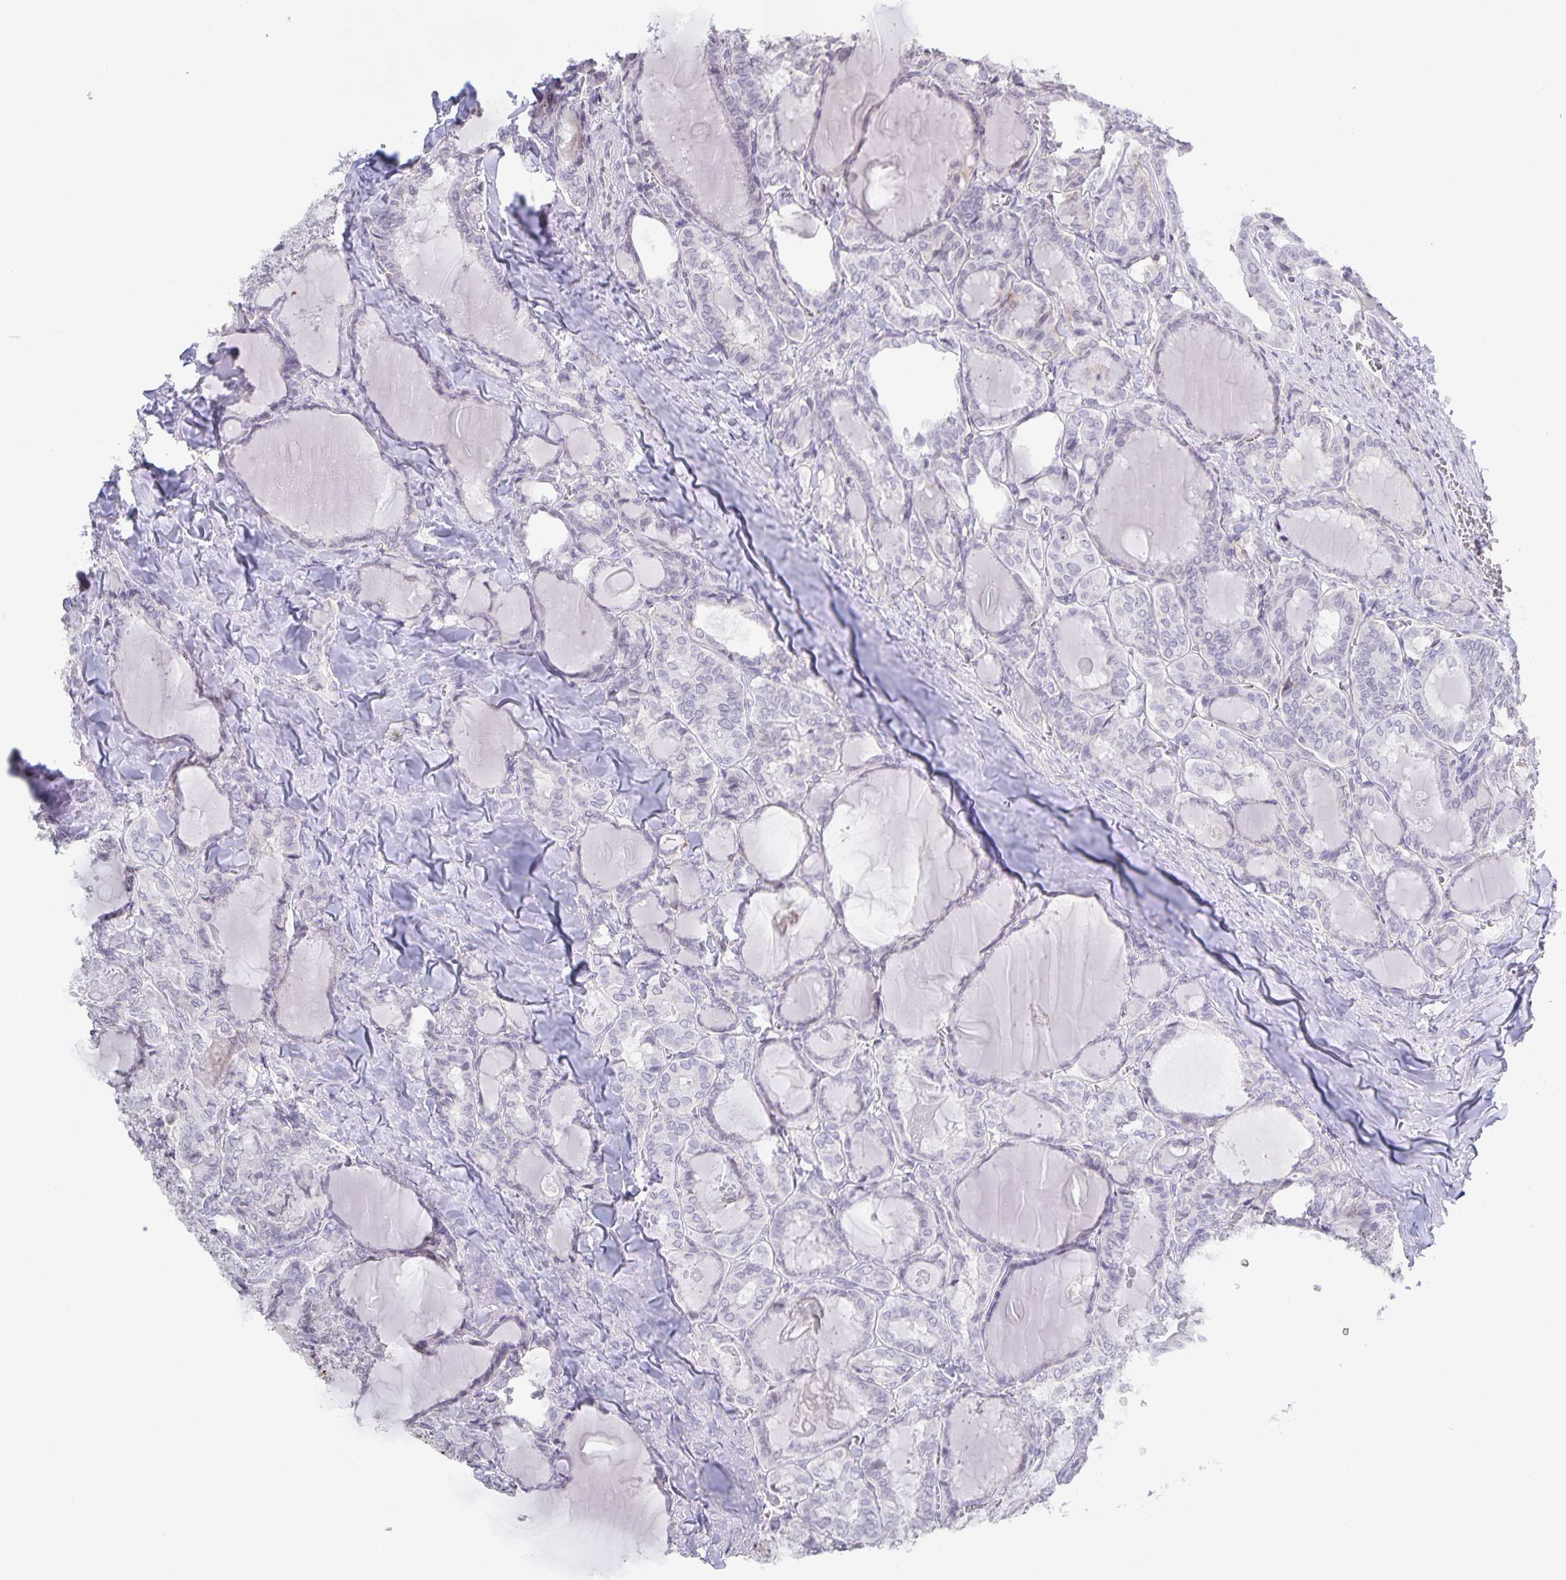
{"staining": {"intensity": "negative", "quantity": "none", "location": "none"}, "tissue": "thyroid cancer", "cell_type": "Tumor cells", "image_type": "cancer", "snomed": [{"axis": "morphology", "description": "Papillary adenocarcinoma, NOS"}, {"axis": "topography", "description": "Thyroid gland"}], "caption": "Immunohistochemistry image of human thyroid papillary adenocarcinoma stained for a protein (brown), which shows no positivity in tumor cells.", "gene": "AQP4", "patient": {"sex": "female", "age": 46}}